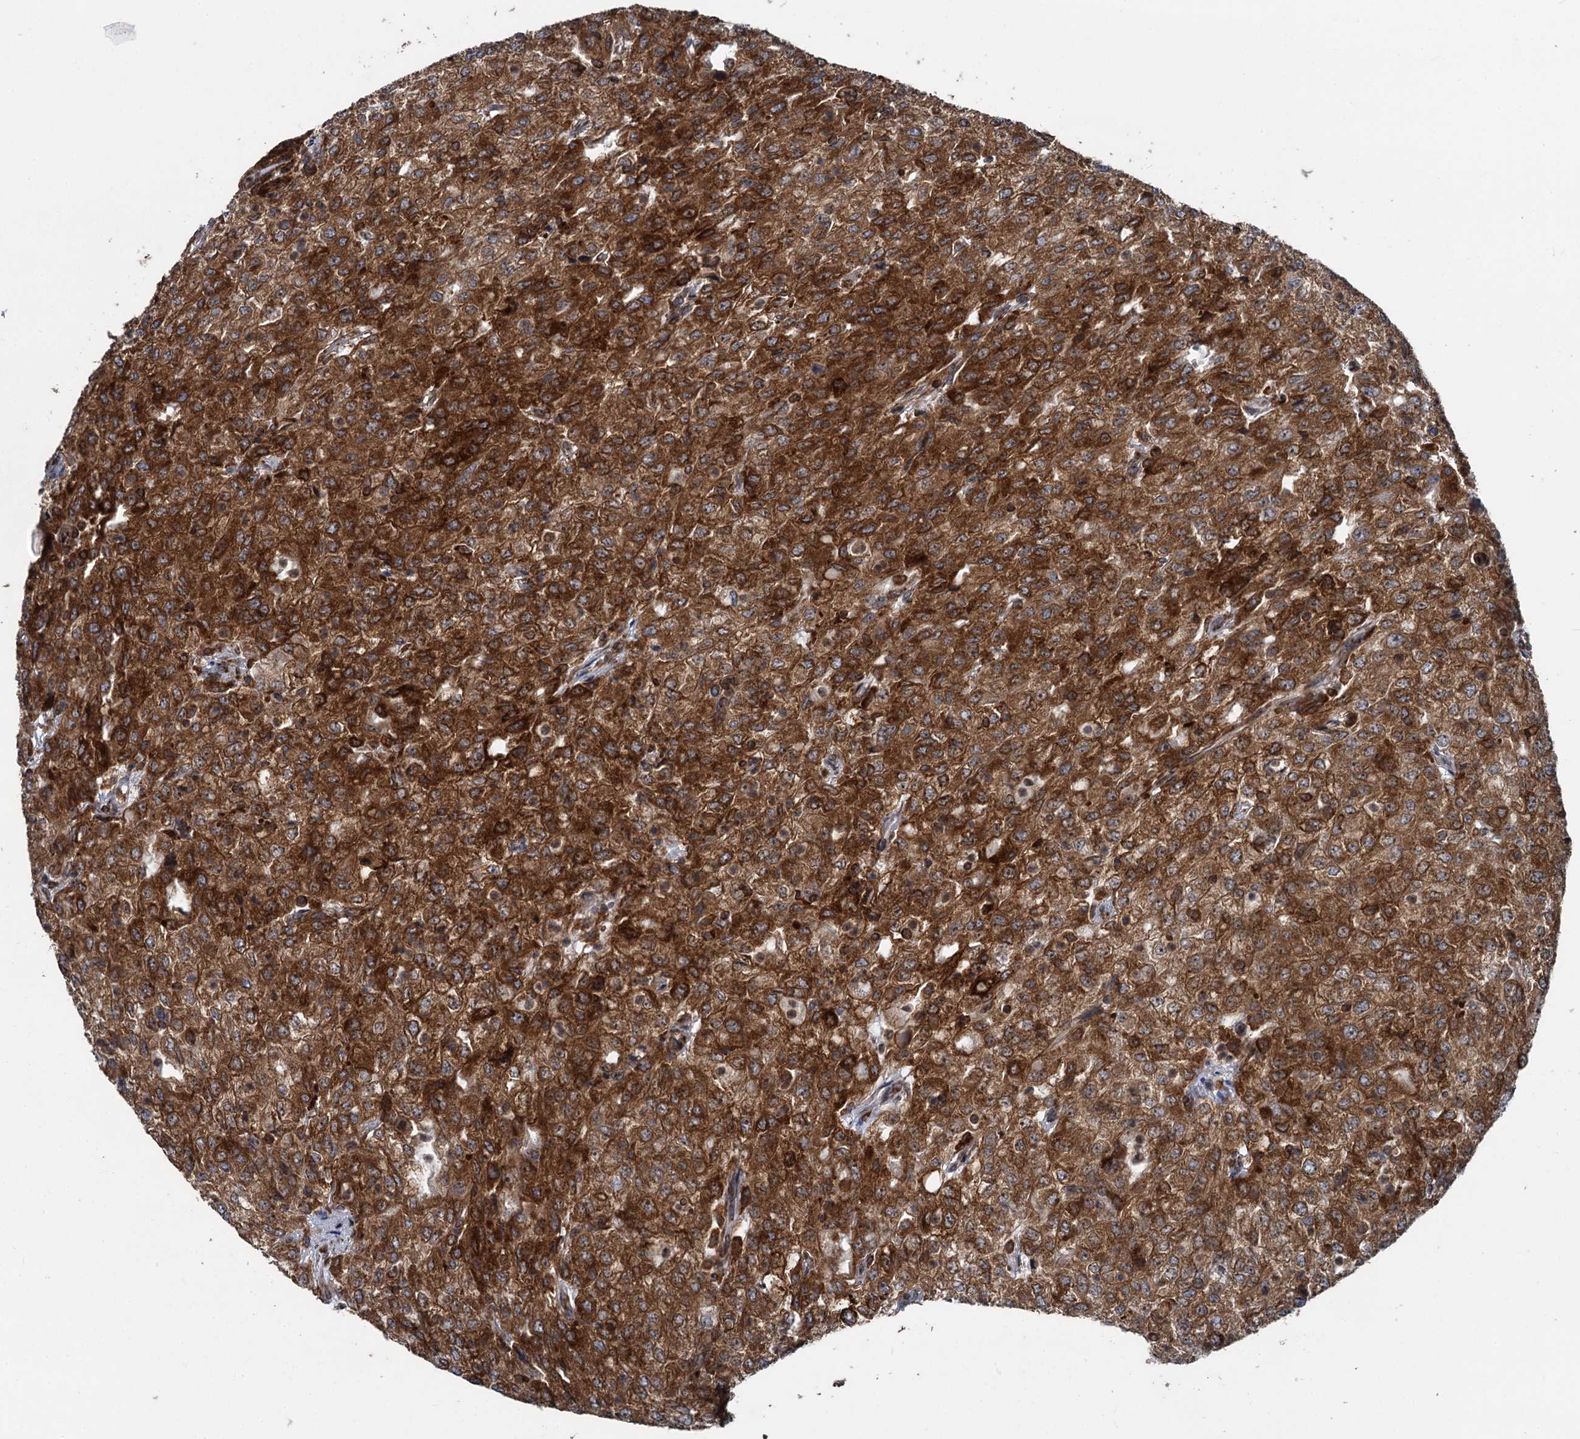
{"staining": {"intensity": "strong", "quantity": ">75%", "location": "cytoplasmic/membranous"}, "tissue": "renal cancer", "cell_type": "Tumor cells", "image_type": "cancer", "snomed": [{"axis": "morphology", "description": "Adenocarcinoma, NOS"}, {"axis": "topography", "description": "Kidney"}], "caption": "A photomicrograph of renal cancer (adenocarcinoma) stained for a protein exhibits strong cytoplasmic/membranous brown staining in tumor cells.", "gene": "STIM1", "patient": {"sex": "female", "age": 54}}